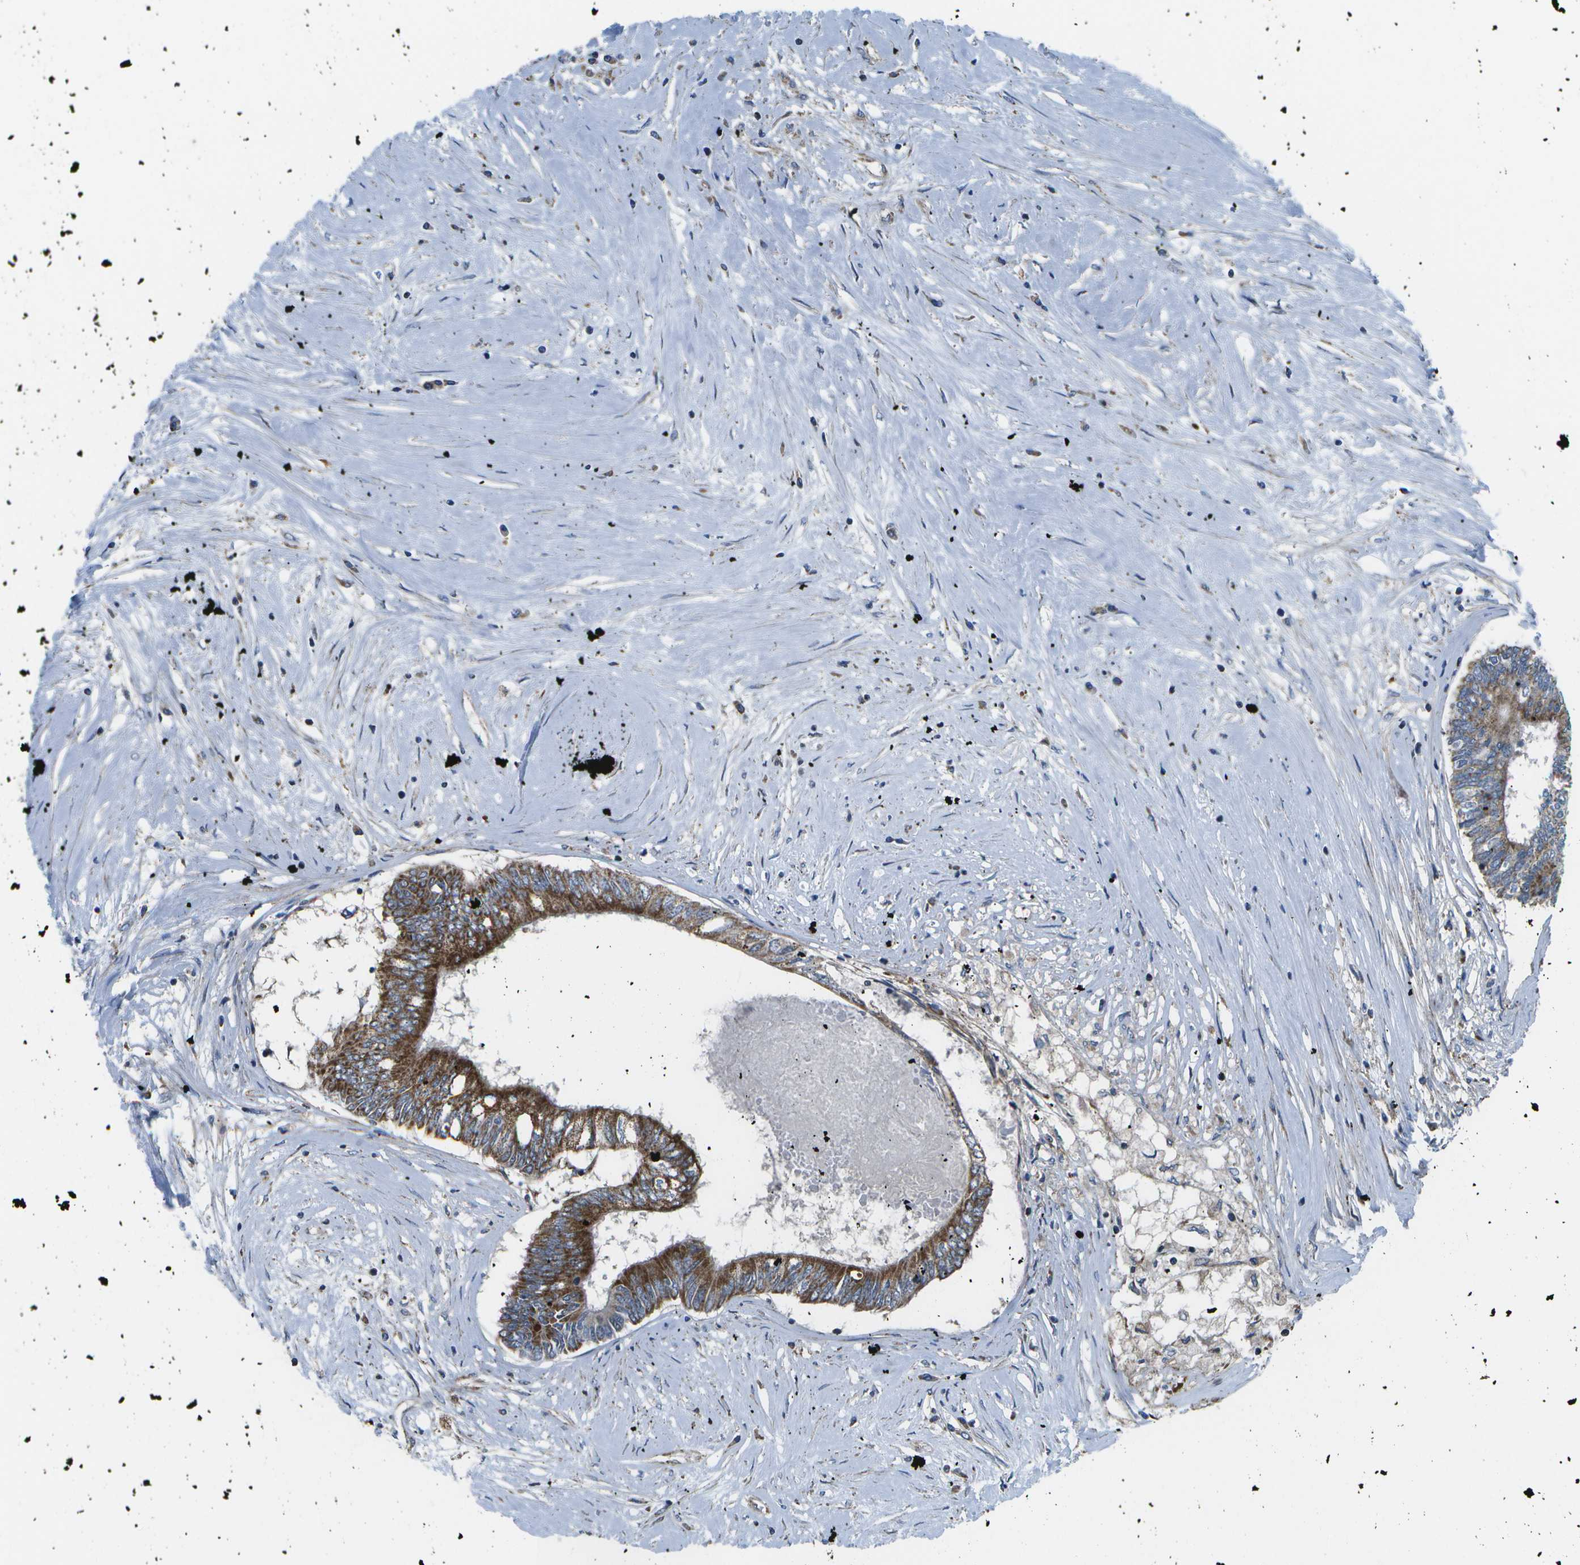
{"staining": {"intensity": "moderate", "quantity": ">75%", "location": "cytoplasmic/membranous"}, "tissue": "colorectal cancer", "cell_type": "Tumor cells", "image_type": "cancer", "snomed": [{"axis": "morphology", "description": "Adenocarcinoma, NOS"}, {"axis": "topography", "description": "Rectum"}], "caption": "A micrograph of human colorectal cancer stained for a protein exhibits moderate cytoplasmic/membranous brown staining in tumor cells.", "gene": "MVK", "patient": {"sex": "male", "age": 63}}